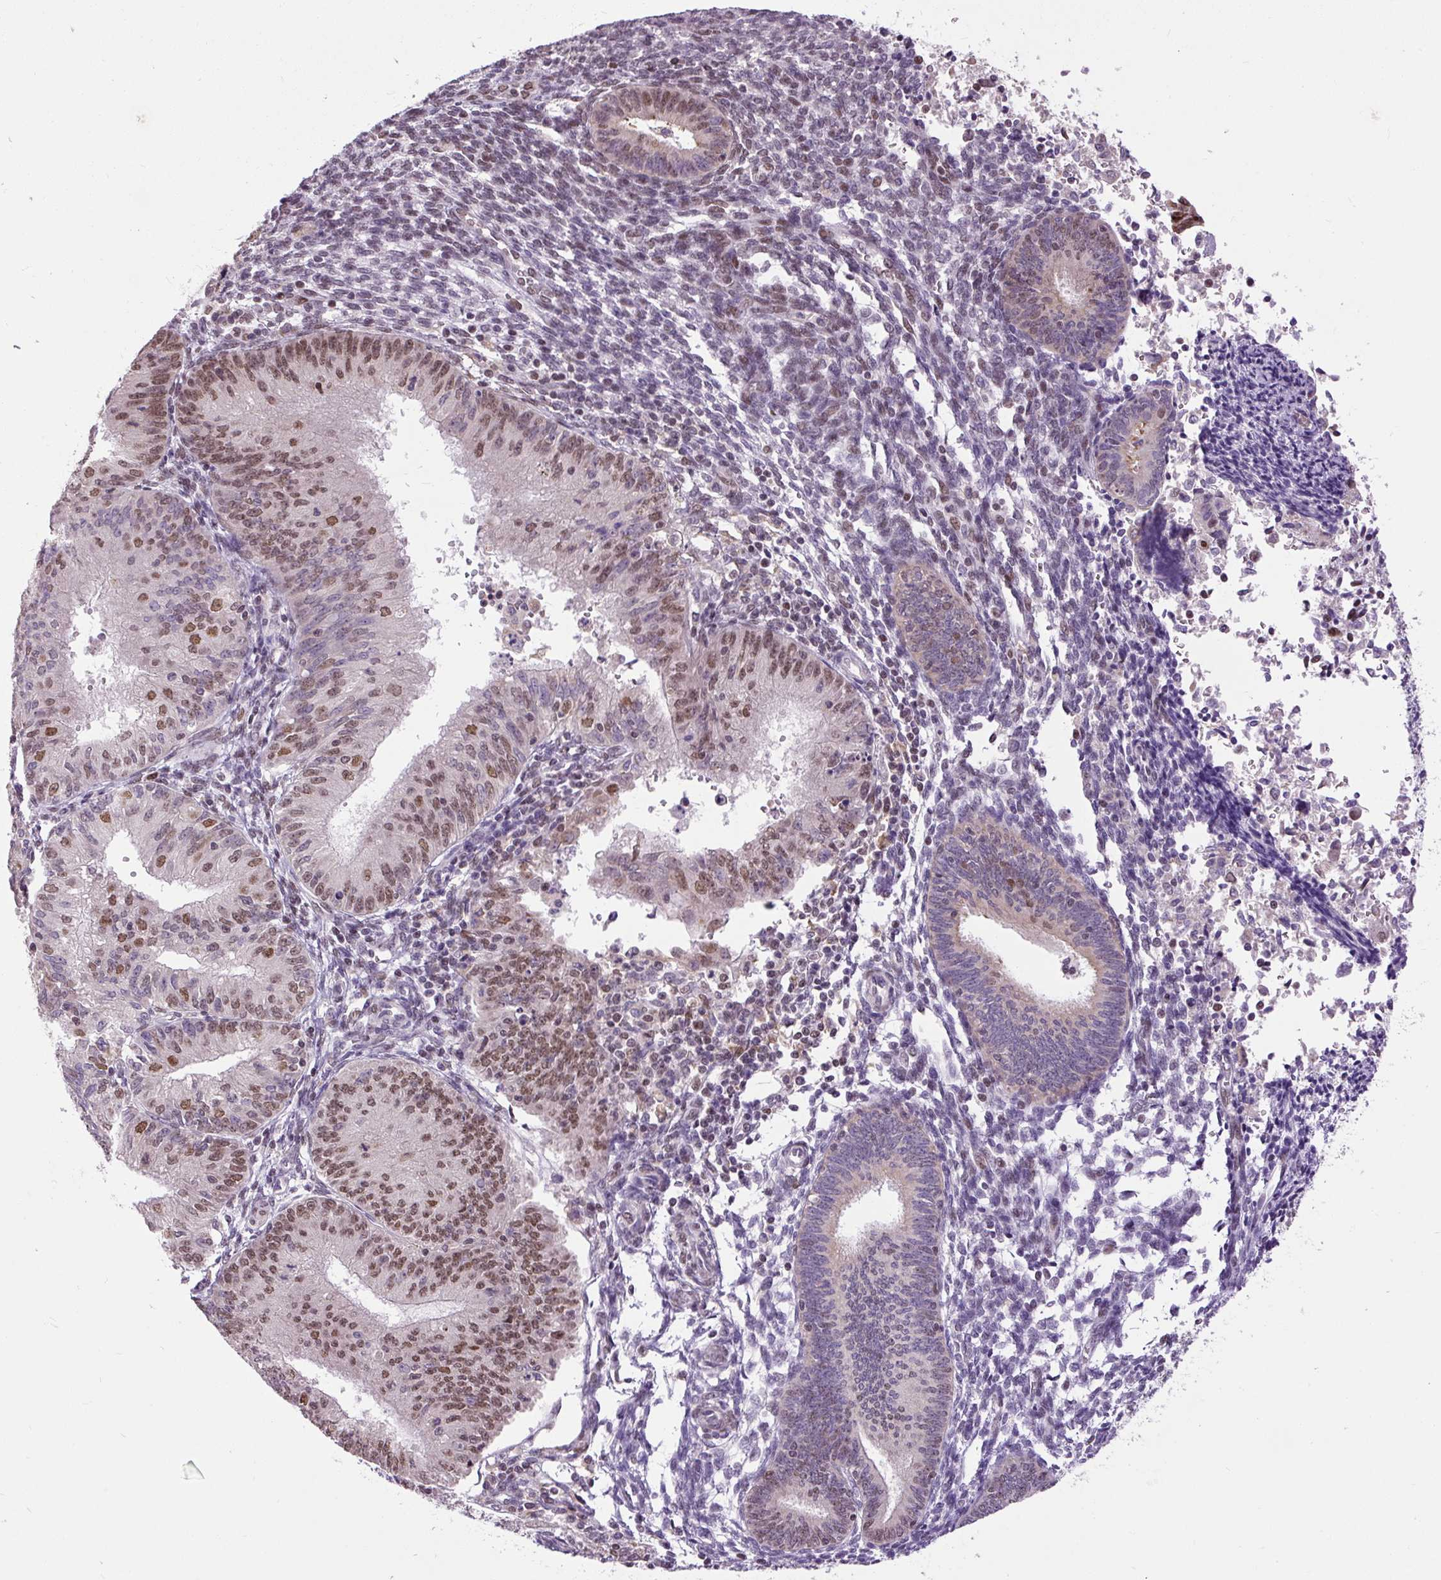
{"staining": {"intensity": "moderate", "quantity": "25%-75%", "location": "nuclear"}, "tissue": "endometrial cancer", "cell_type": "Tumor cells", "image_type": "cancer", "snomed": [{"axis": "morphology", "description": "Adenocarcinoma, NOS"}, {"axis": "topography", "description": "Endometrium"}], "caption": "Adenocarcinoma (endometrial) stained for a protein demonstrates moderate nuclear positivity in tumor cells.", "gene": "ZNF672", "patient": {"sex": "female", "age": 50}}